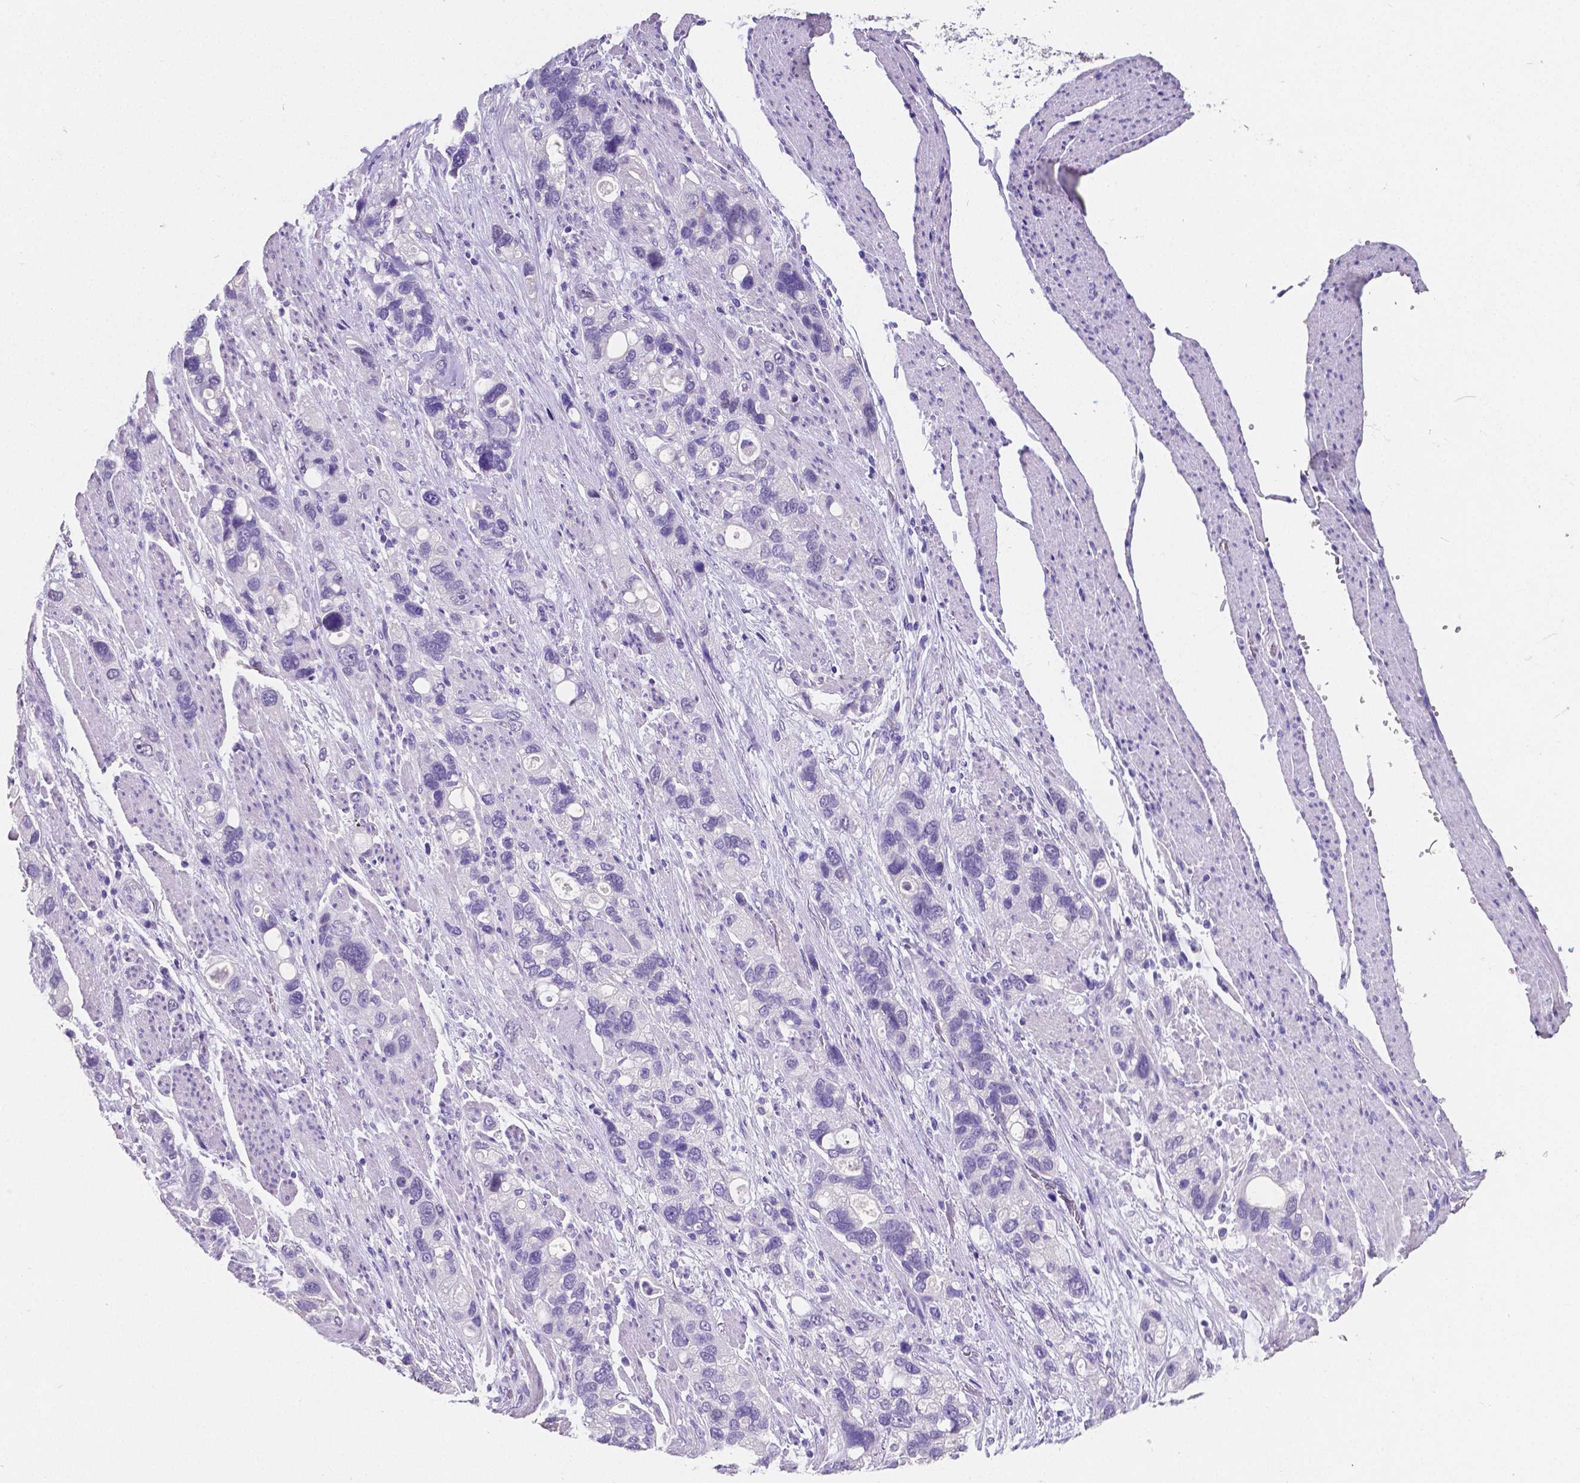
{"staining": {"intensity": "negative", "quantity": "none", "location": "none"}, "tissue": "stomach cancer", "cell_type": "Tumor cells", "image_type": "cancer", "snomed": [{"axis": "morphology", "description": "Adenocarcinoma, NOS"}, {"axis": "topography", "description": "Stomach, upper"}], "caption": "Immunohistochemistry (IHC) of human stomach adenocarcinoma demonstrates no staining in tumor cells. The staining was performed using DAB to visualize the protein expression in brown, while the nuclei were stained in blue with hematoxylin (Magnification: 20x).", "gene": "SATB2", "patient": {"sex": "female", "age": 81}}